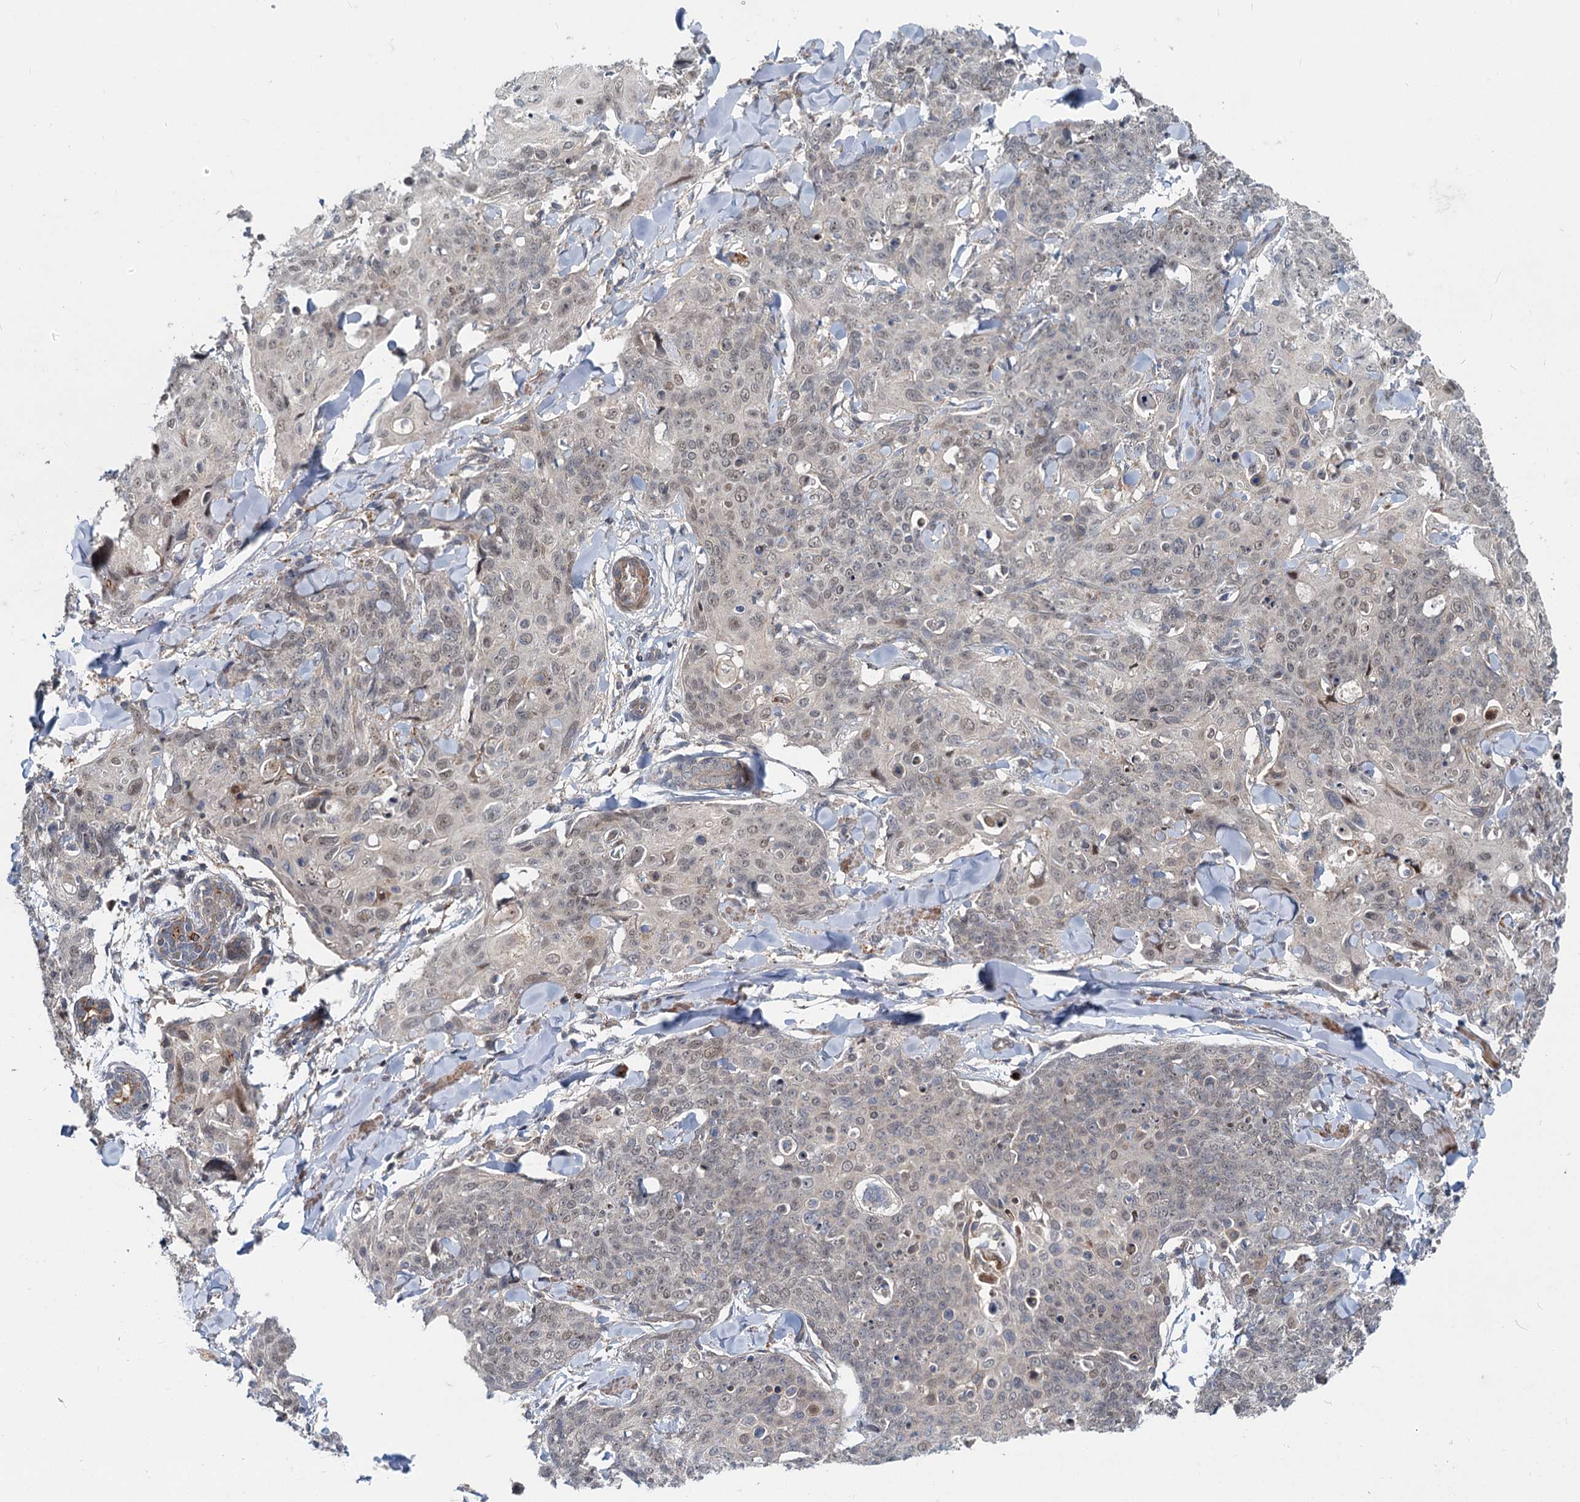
{"staining": {"intensity": "weak", "quantity": "<25%", "location": "nuclear"}, "tissue": "skin cancer", "cell_type": "Tumor cells", "image_type": "cancer", "snomed": [{"axis": "morphology", "description": "Squamous cell carcinoma, NOS"}, {"axis": "topography", "description": "Skin"}, {"axis": "topography", "description": "Vulva"}], "caption": "There is no significant staining in tumor cells of skin squamous cell carcinoma. (DAB (3,3'-diaminobenzidine) IHC, high magnification).", "gene": "ADCY2", "patient": {"sex": "female", "age": 85}}